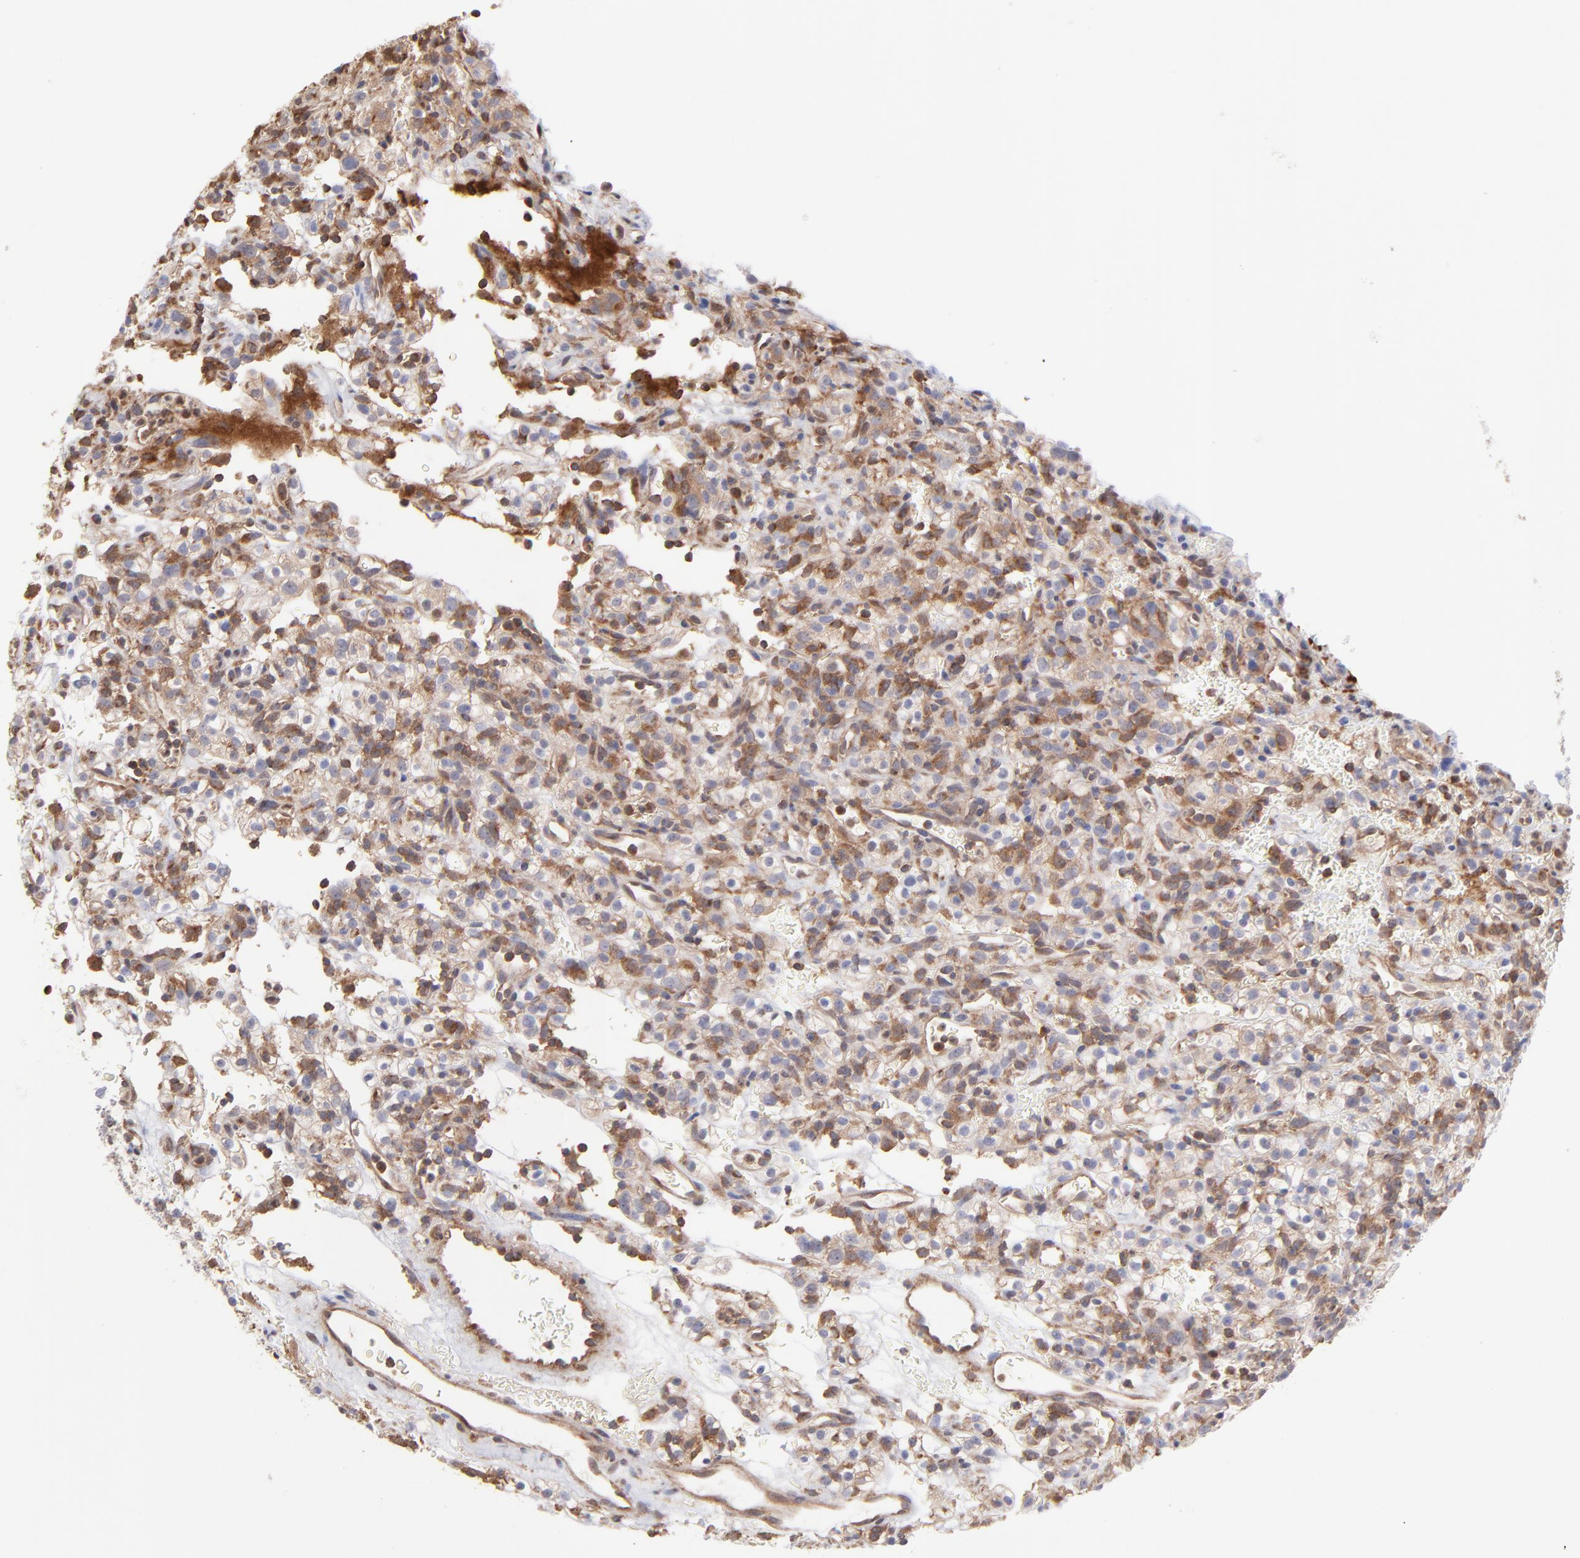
{"staining": {"intensity": "moderate", "quantity": "25%-75%", "location": "cytoplasmic/membranous"}, "tissue": "renal cancer", "cell_type": "Tumor cells", "image_type": "cancer", "snomed": [{"axis": "morphology", "description": "Normal tissue, NOS"}, {"axis": "morphology", "description": "Adenocarcinoma, NOS"}, {"axis": "topography", "description": "Kidney"}], "caption": "Approximately 25%-75% of tumor cells in renal cancer demonstrate moderate cytoplasmic/membranous protein staining as visualized by brown immunohistochemical staining.", "gene": "MAPRE1", "patient": {"sex": "female", "age": 72}}